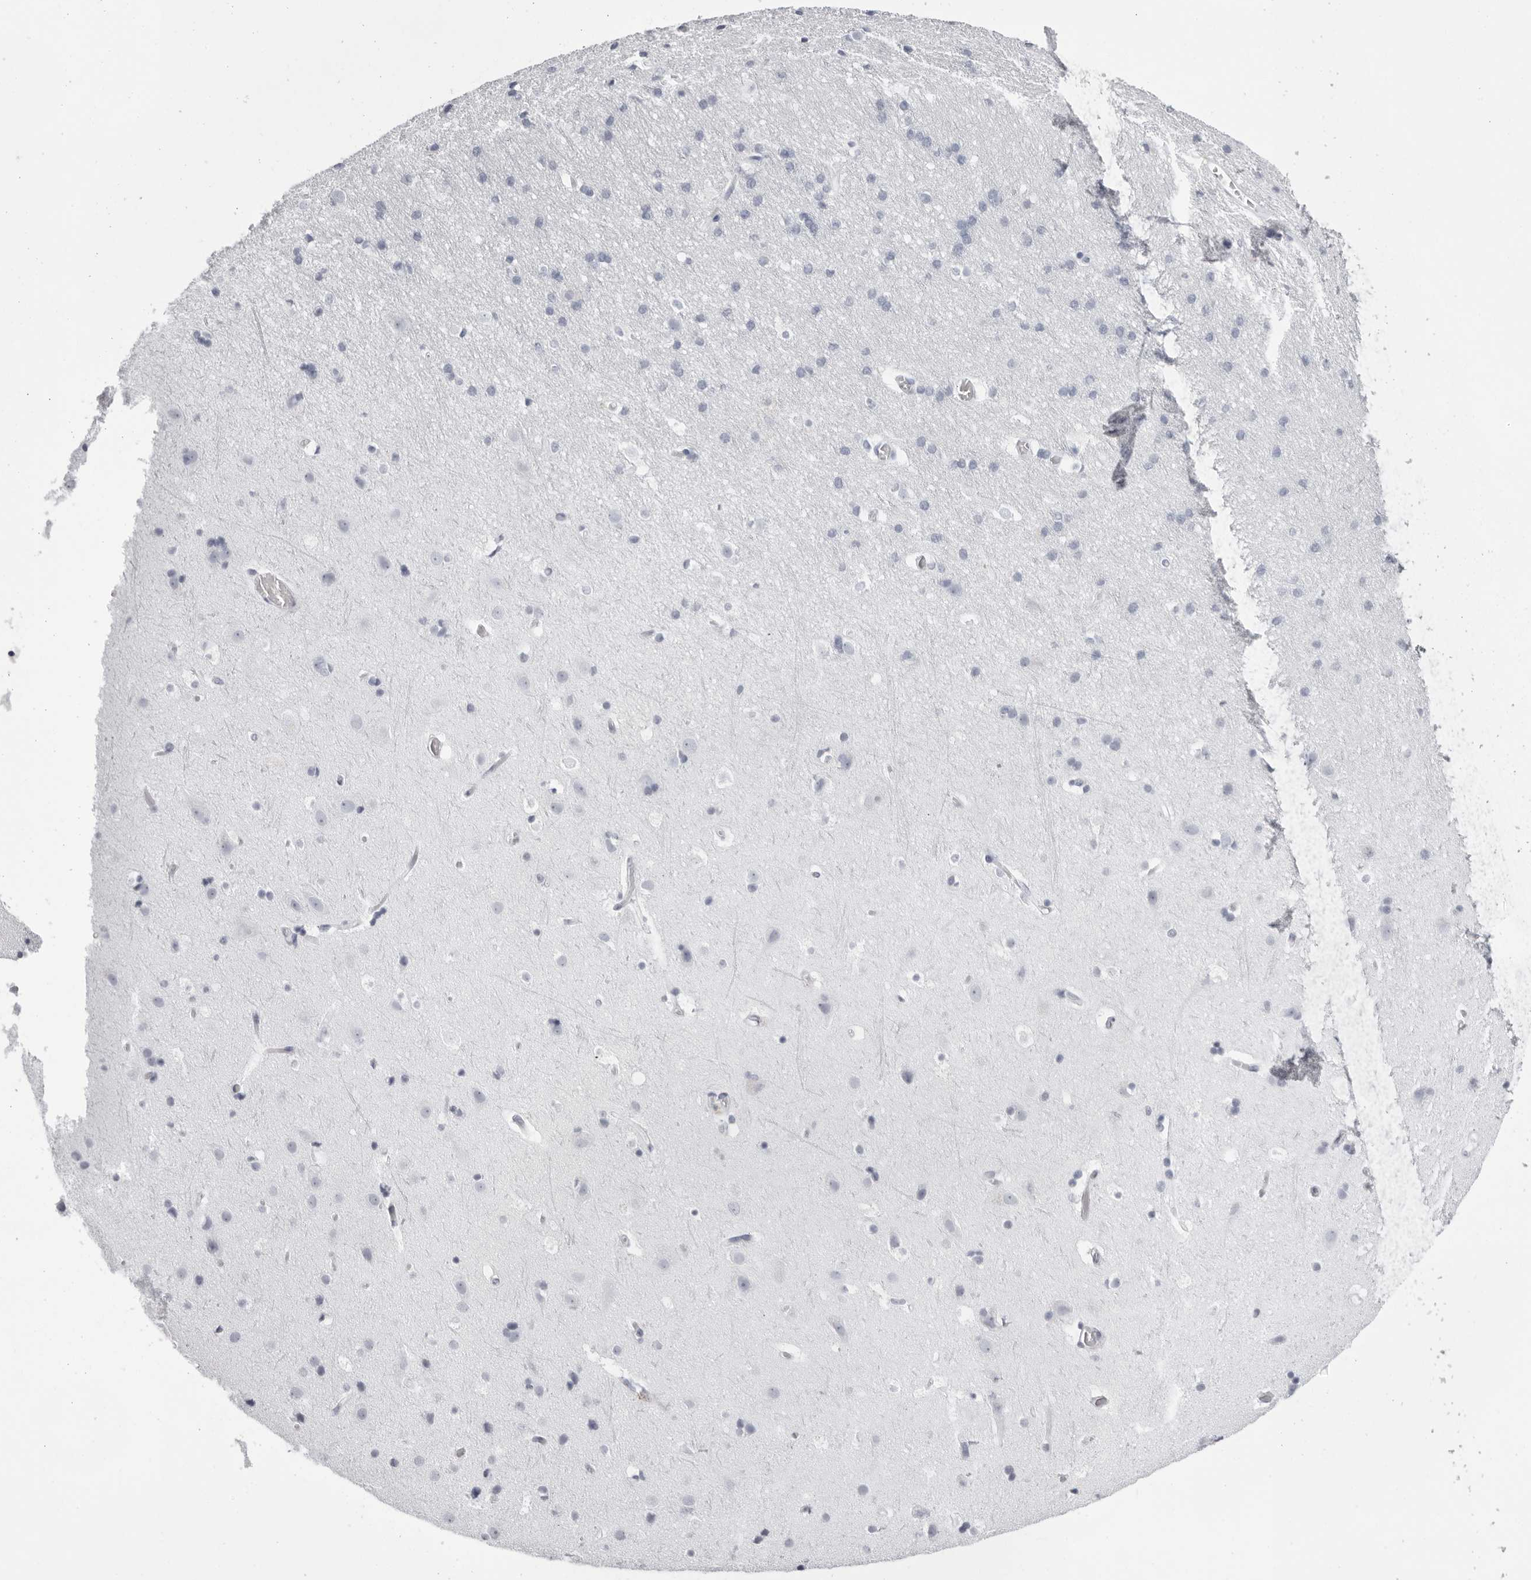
{"staining": {"intensity": "negative", "quantity": "none", "location": "none"}, "tissue": "cerebral cortex", "cell_type": "Endothelial cells", "image_type": "normal", "snomed": [{"axis": "morphology", "description": "Normal tissue, NOS"}, {"axis": "topography", "description": "Cerebral cortex"}], "caption": "Normal cerebral cortex was stained to show a protein in brown. There is no significant positivity in endothelial cells. (DAB immunohistochemistry (IHC) with hematoxylin counter stain).", "gene": "TMOD4", "patient": {"sex": "male", "age": 54}}